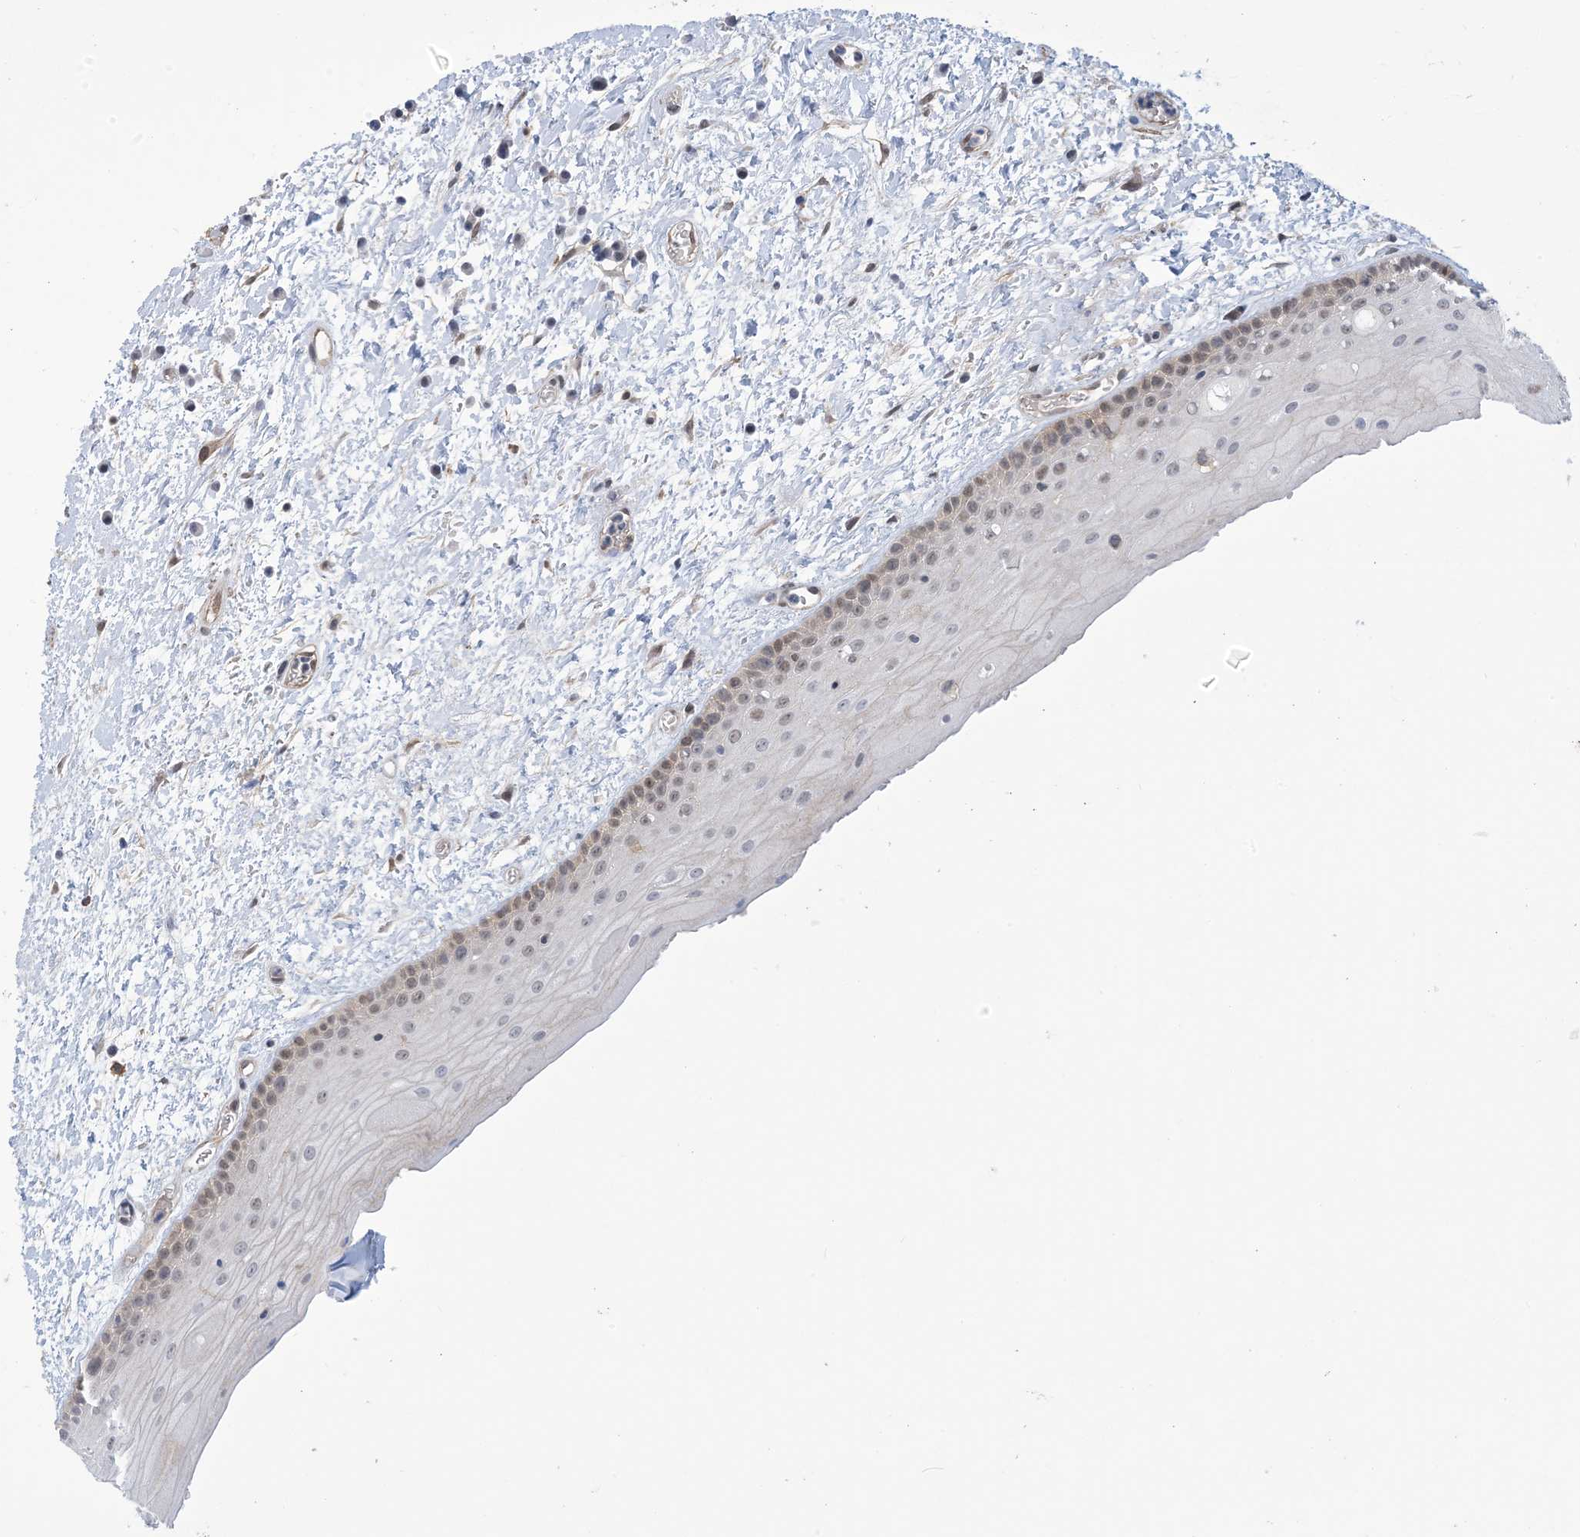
{"staining": {"intensity": "weak", "quantity": "<25%", "location": "nuclear"}, "tissue": "oral mucosa", "cell_type": "Squamous epithelial cells", "image_type": "normal", "snomed": [{"axis": "morphology", "description": "Normal tissue, NOS"}, {"axis": "topography", "description": "Oral tissue"}], "caption": "Human oral mucosa stained for a protein using IHC demonstrates no positivity in squamous epithelial cells.", "gene": "ZNF8", "patient": {"sex": "female", "age": 76}}